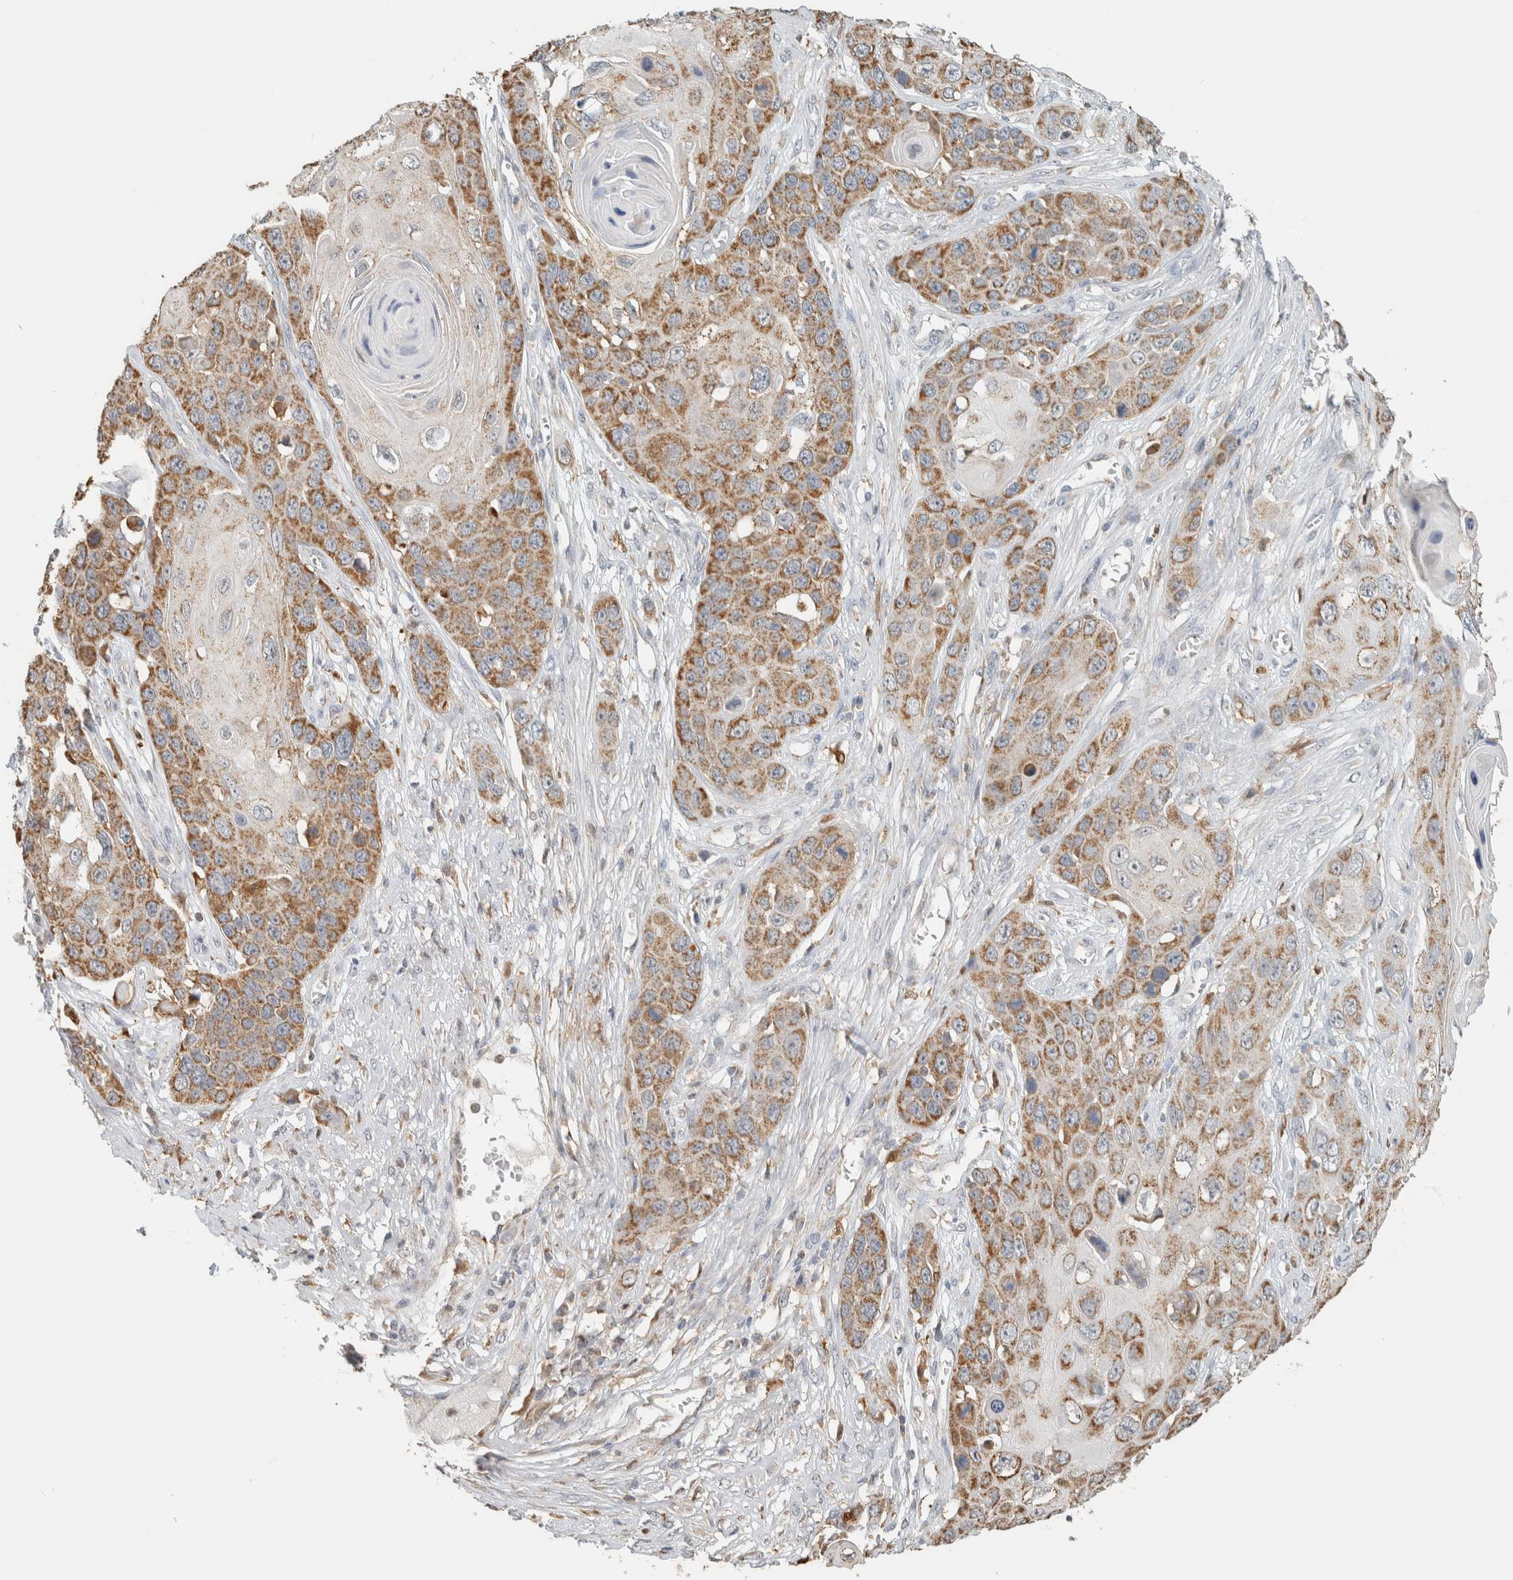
{"staining": {"intensity": "moderate", "quantity": ">75%", "location": "cytoplasmic/membranous"}, "tissue": "skin cancer", "cell_type": "Tumor cells", "image_type": "cancer", "snomed": [{"axis": "morphology", "description": "Squamous cell carcinoma, NOS"}, {"axis": "topography", "description": "Skin"}], "caption": "Squamous cell carcinoma (skin) tissue exhibits moderate cytoplasmic/membranous expression in approximately >75% of tumor cells, visualized by immunohistochemistry.", "gene": "CAPG", "patient": {"sex": "male", "age": 55}}